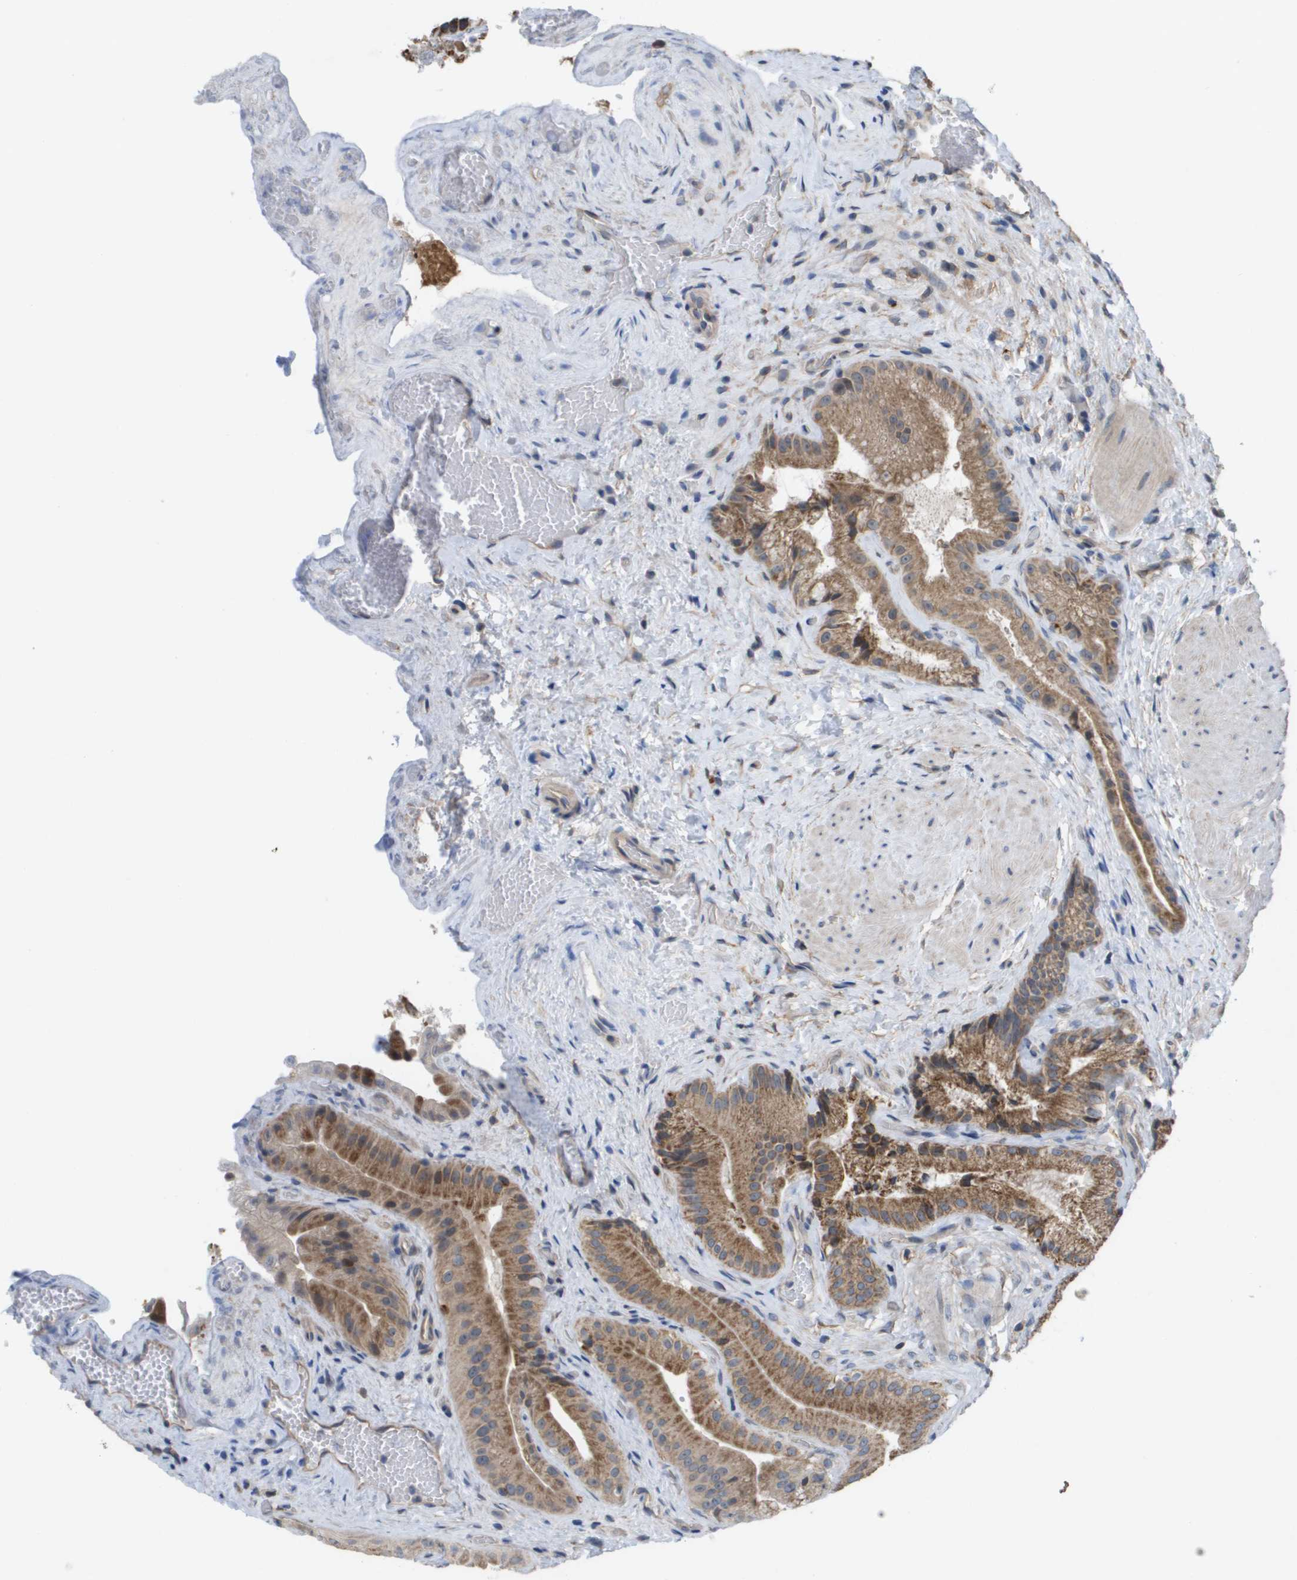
{"staining": {"intensity": "moderate", "quantity": ">75%", "location": "cytoplasmic/membranous"}, "tissue": "gallbladder", "cell_type": "Glandular cells", "image_type": "normal", "snomed": [{"axis": "morphology", "description": "Normal tissue, NOS"}, {"axis": "topography", "description": "Gallbladder"}], "caption": "Protein expression analysis of unremarkable human gallbladder reveals moderate cytoplasmic/membranous positivity in approximately >75% of glandular cells. (DAB IHC with brightfield microscopy, high magnification).", "gene": "MTARC2", "patient": {"sex": "male", "age": 49}}